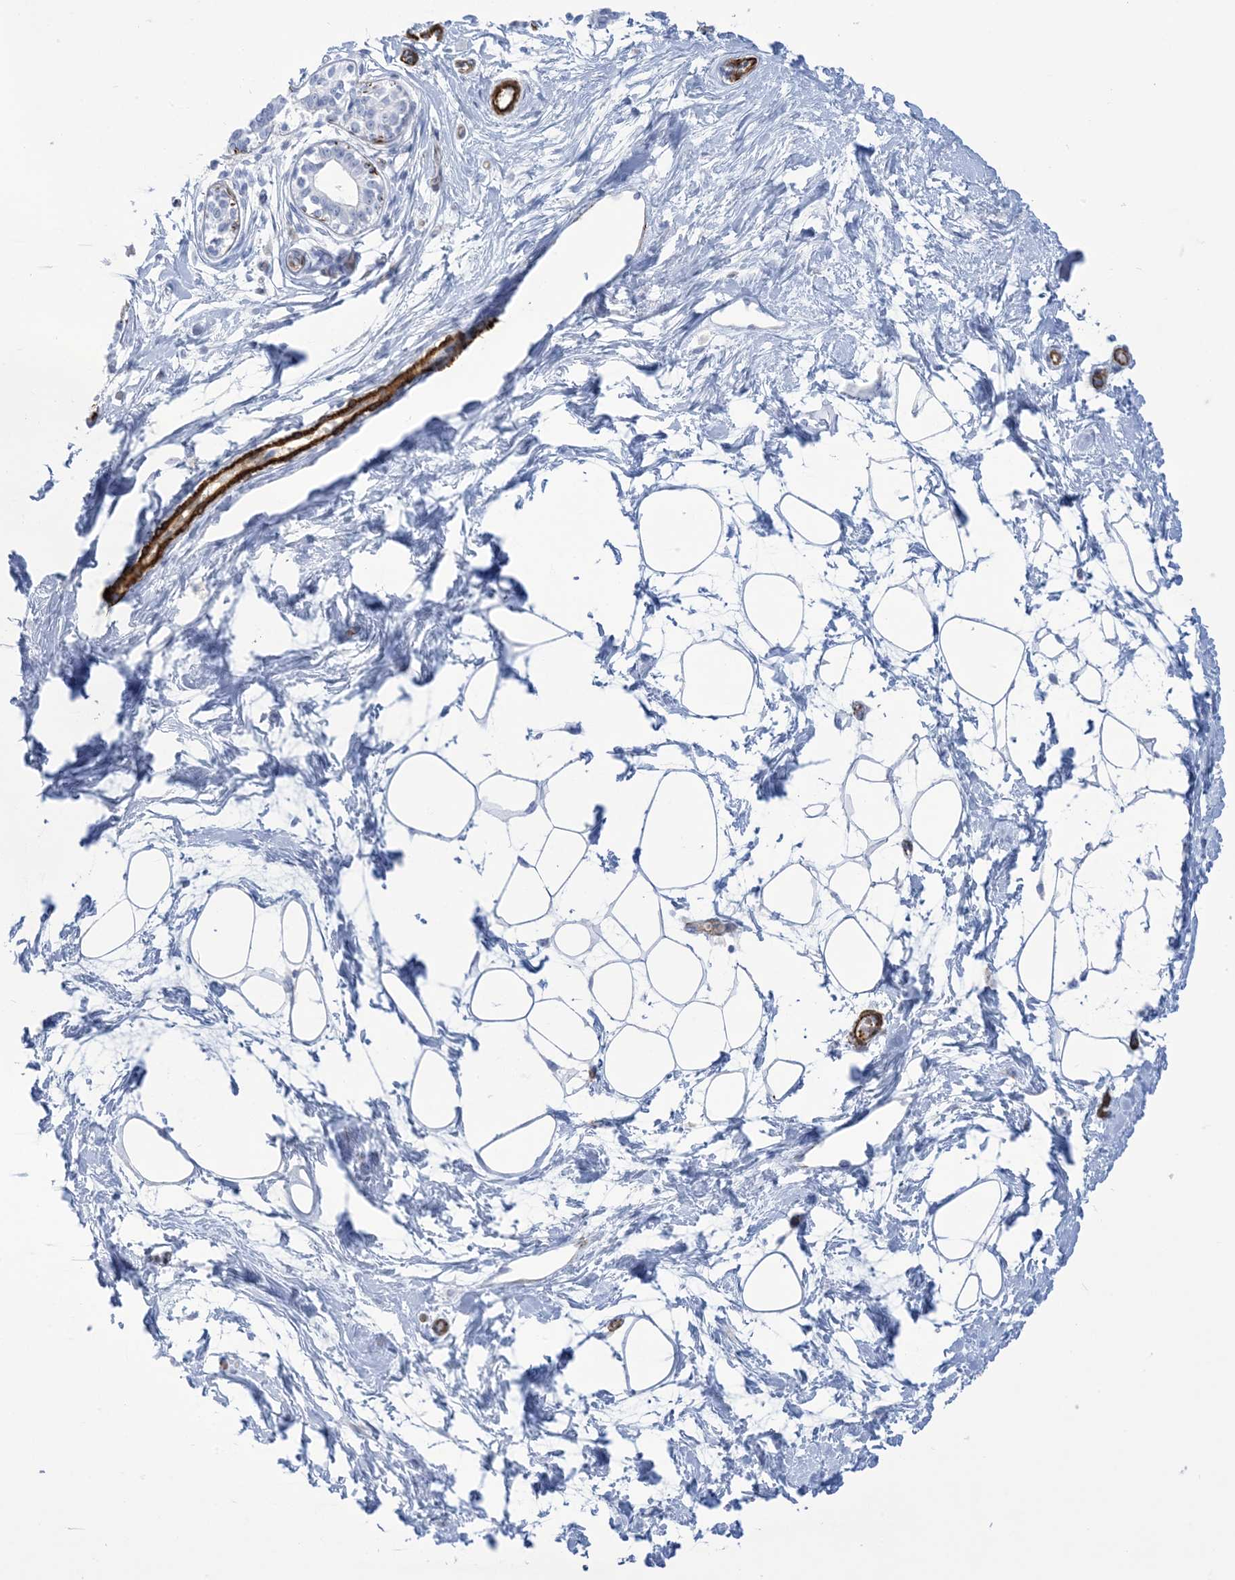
{"staining": {"intensity": "negative", "quantity": "none", "location": "none"}, "tissue": "breast", "cell_type": "Adipocytes", "image_type": "normal", "snomed": [{"axis": "morphology", "description": "Normal tissue, NOS"}, {"axis": "topography", "description": "Breast"}], "caption": "IHC of benign human breast exhibits no staining in adipocytes.", "gene": "B3GNT7", "patient": {"sex": "female", "age": 45}}